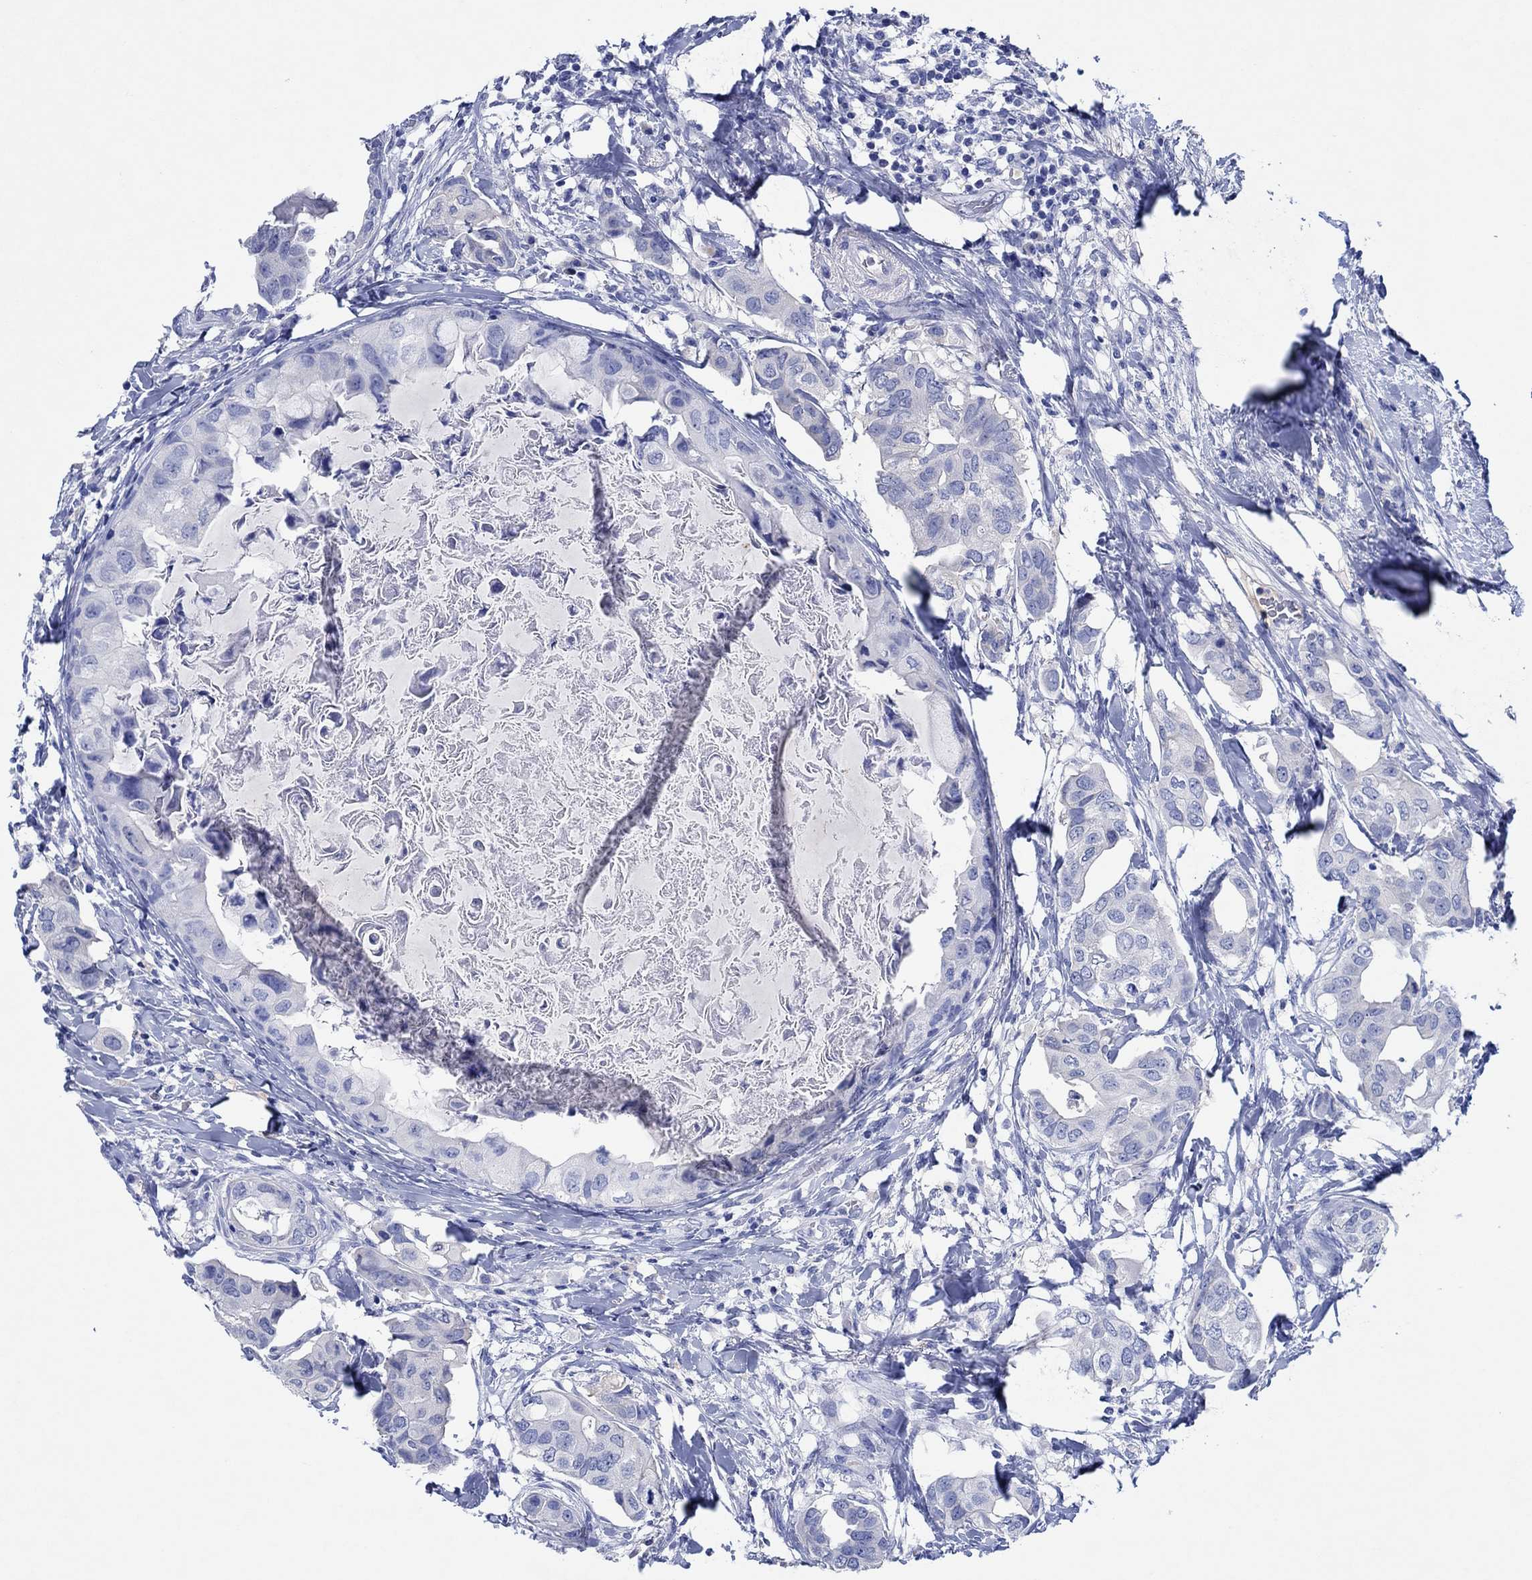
{"staining": {"intensity": "negative", "quantity": "none", "location": "none"}, "tissue": "breast cancer", "cell_type": "Tumor cells", "image_type": "cancer", "snomed": [{"axis": "morphology", "description": "Normal tissue, NOS"}, {"axis": "morphology", "description": "Duct carcinoma"}, {"axis": "topography", "description": "Breast"}], "caption": "High power microscopy micrograph of an immunohistochemistry (IHC) micrograph of breast infiltrating ductal carcinoma, revealing no significant expression in tumor cells.", "gene": "CPNE6", "patient": {"sex": "female", "age": 40}}